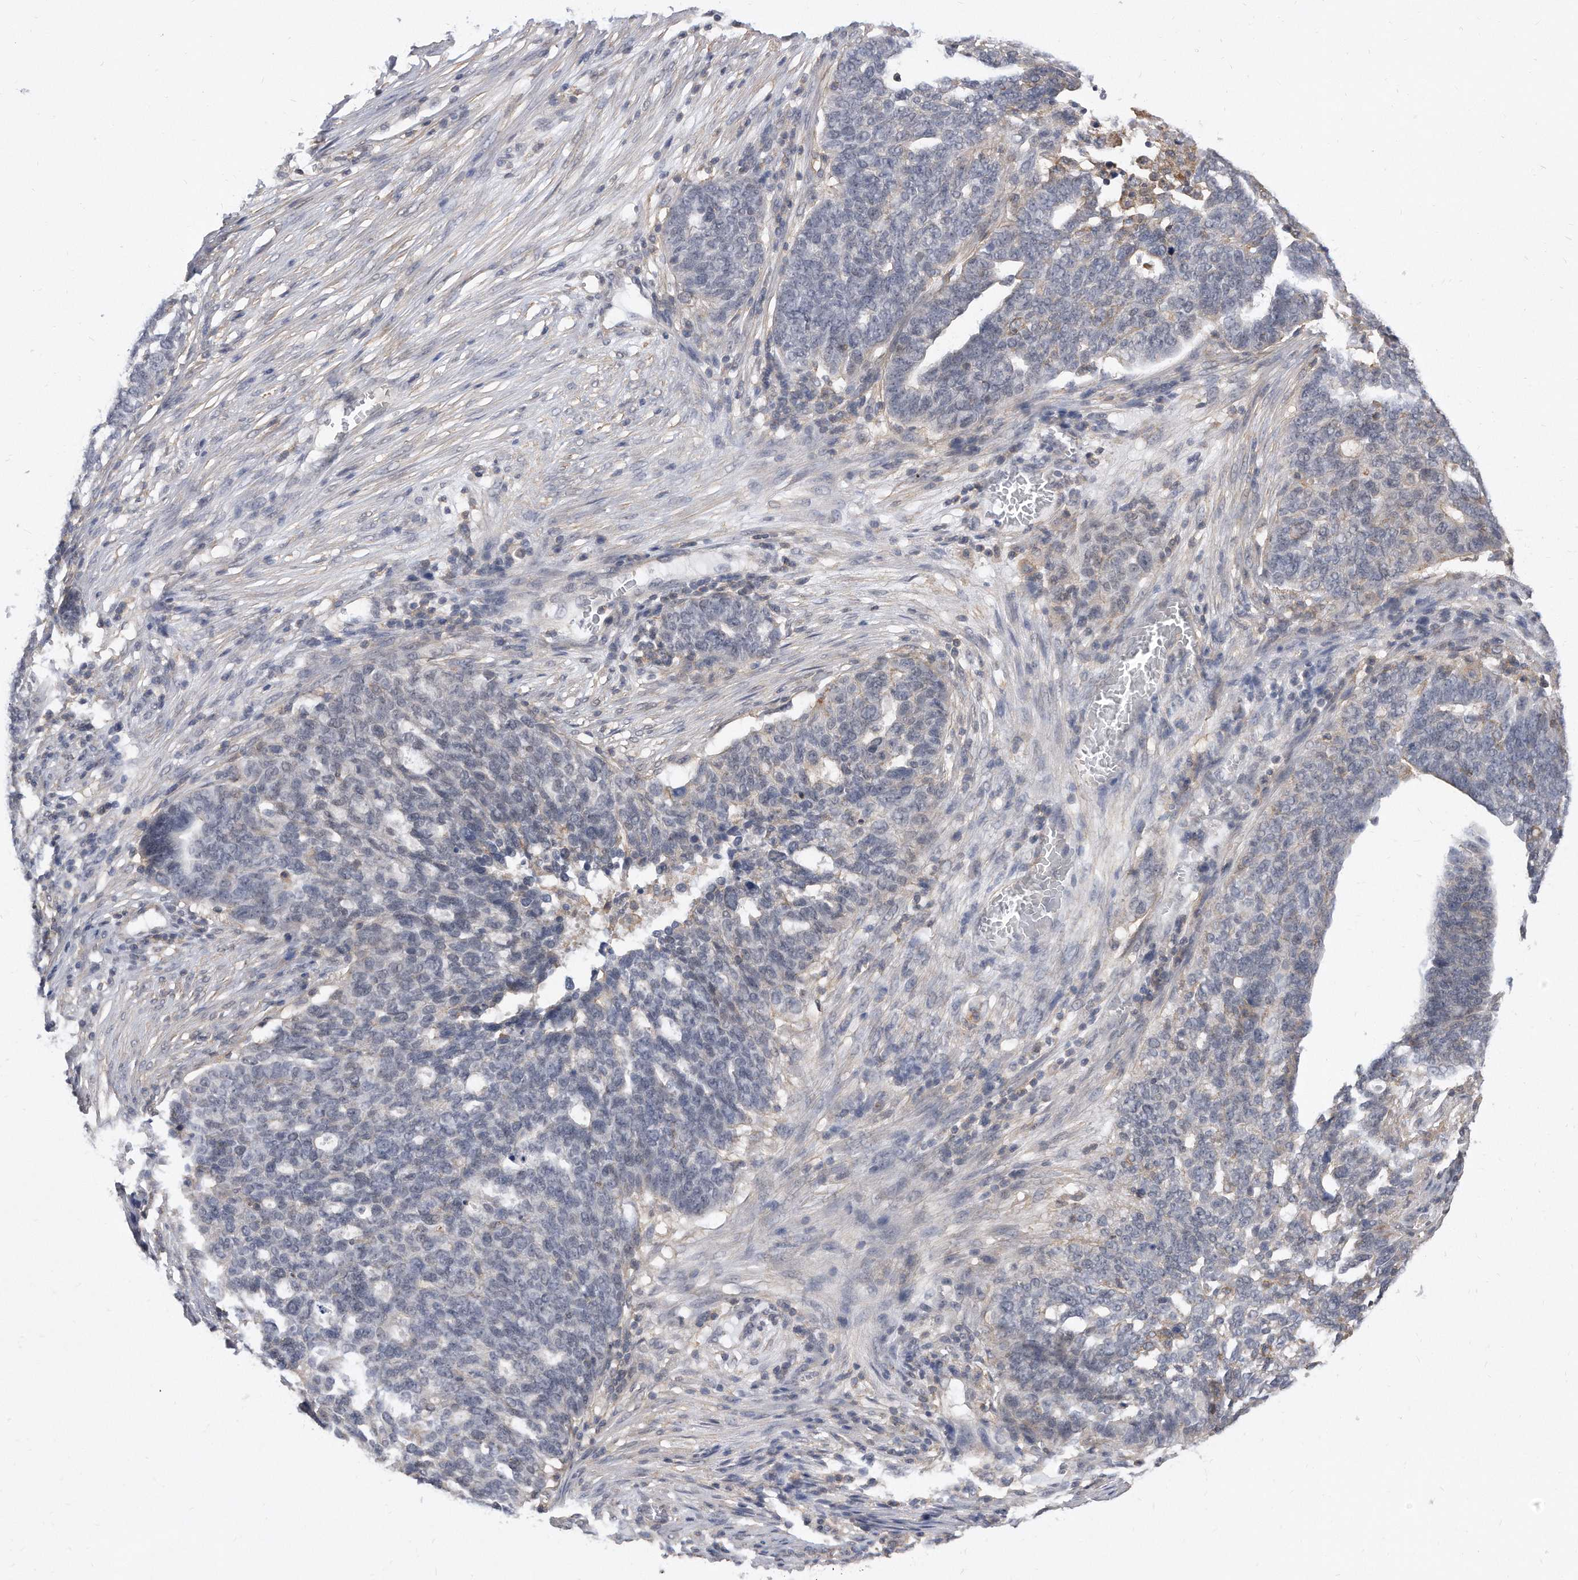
{"staining": {"intensity": "negative", "quantity": "none", "location": "none"}, "tissue": "ovarian cancer", "cell_type": "Tumor cells", "image_type": "cancer", "snomed": [{"axis": "morphology", "description": "Cystadenocarcinoma, serous, NOS"}, {"axis": "topography", "description": "Ovary"}], "caption": "DAB (3,3'-diaminobenzidine) immunohistochemical staining of human ovarian cancer (serous cystadenocarcinoma) displays no significant positivity in tumor cells.", "gene": "TCP1", "patient": {"sex": "female", "age": 59}}